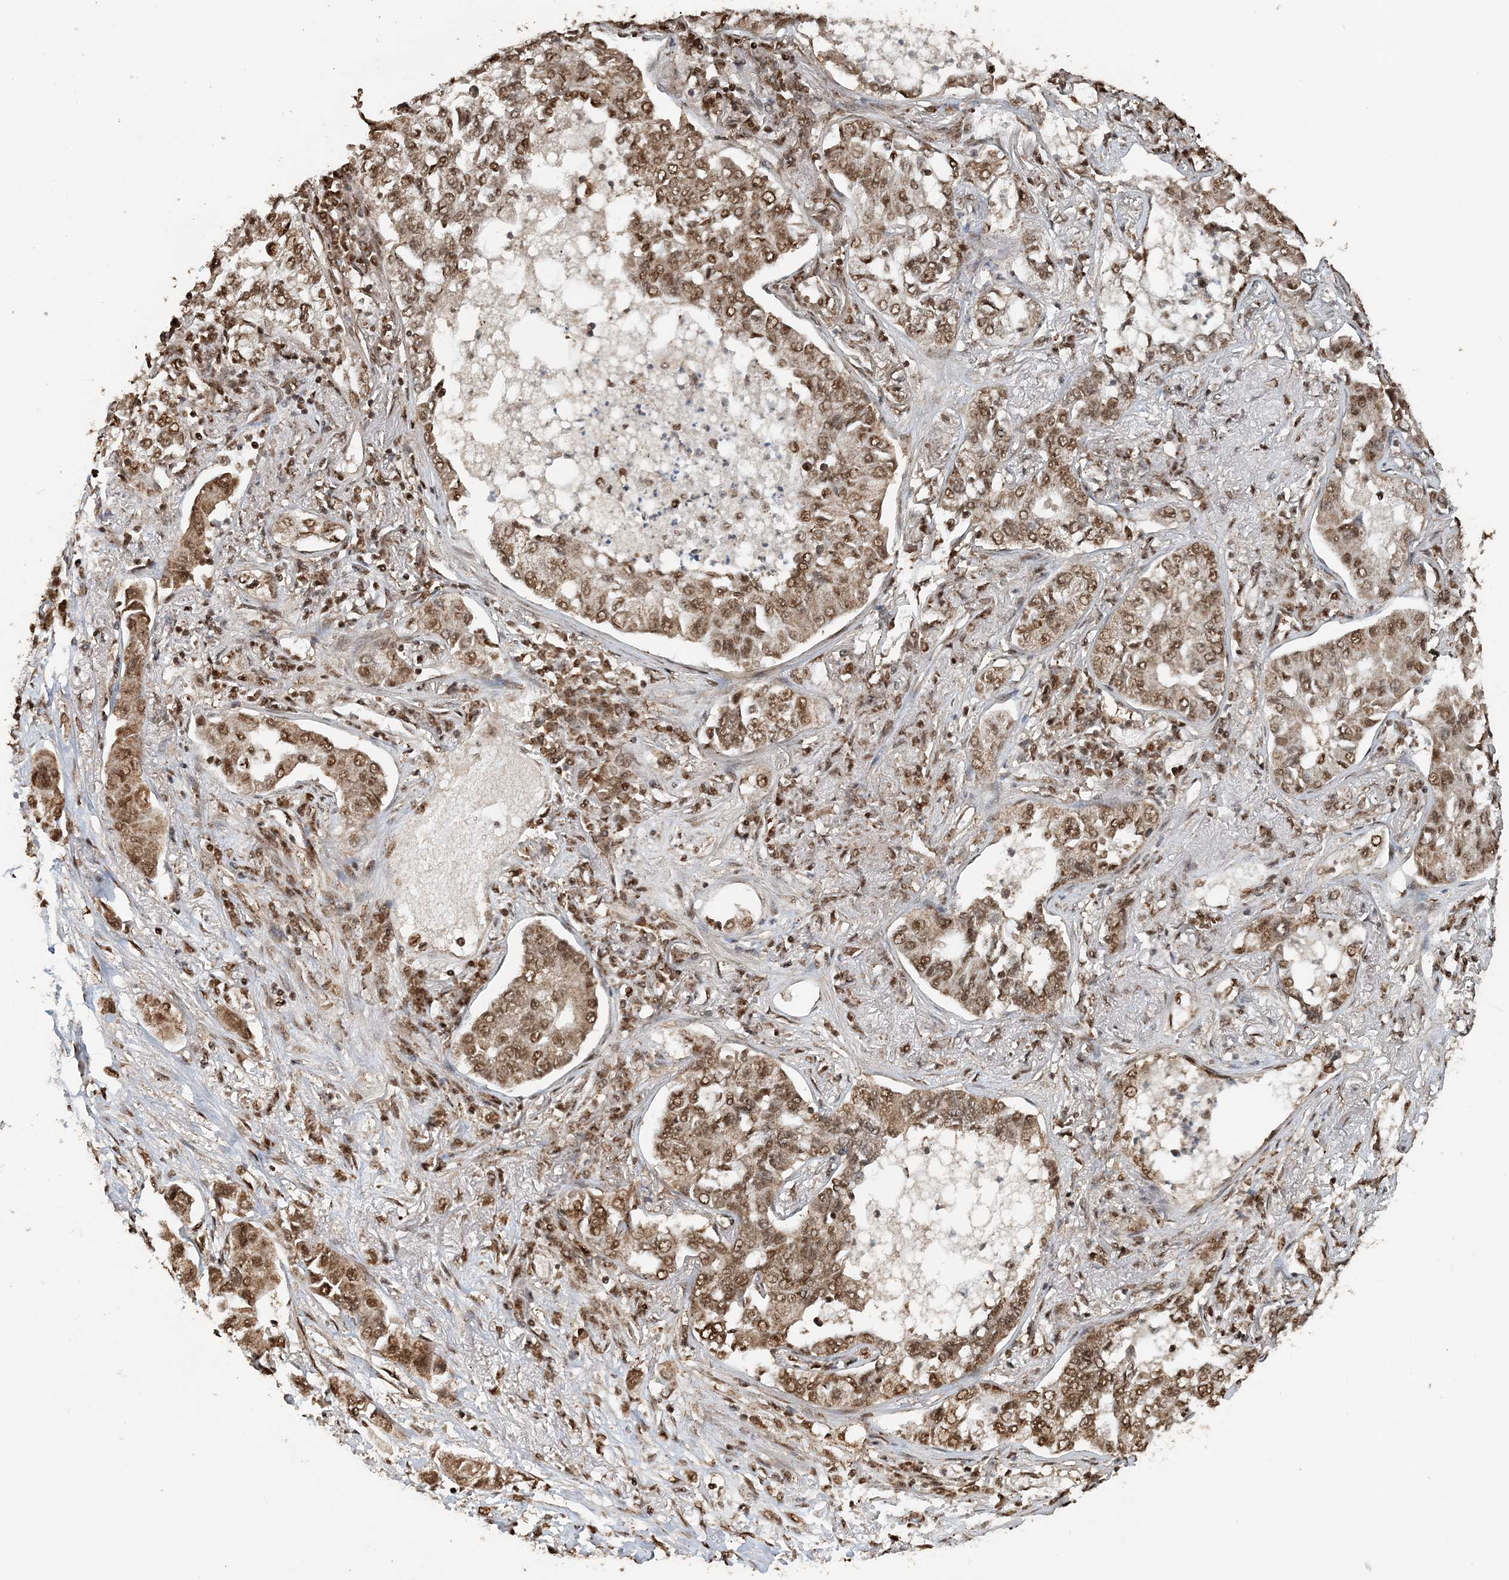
{"staining": {"intensity": "moderate", "quantity": ">75%", "location": "nuclear"}, "tissue": "lung cancer", "cell_type": "Tumor cells", "image_type": "cancer", "snomed": [{"axis": "morphology", "description": "Adenocarcinoma, NOS"}, {"axis": "topography", "description": "Lung"}], "caption": "A brown stain highlights moderate nuclear positivity of a protein in lung adenocarcinoma tumor cells. (DAB IHC with brightfield microscopy, high magnification).", "gene": "ARHGAP35", "patient": {"sex": "male", "age": 49}}